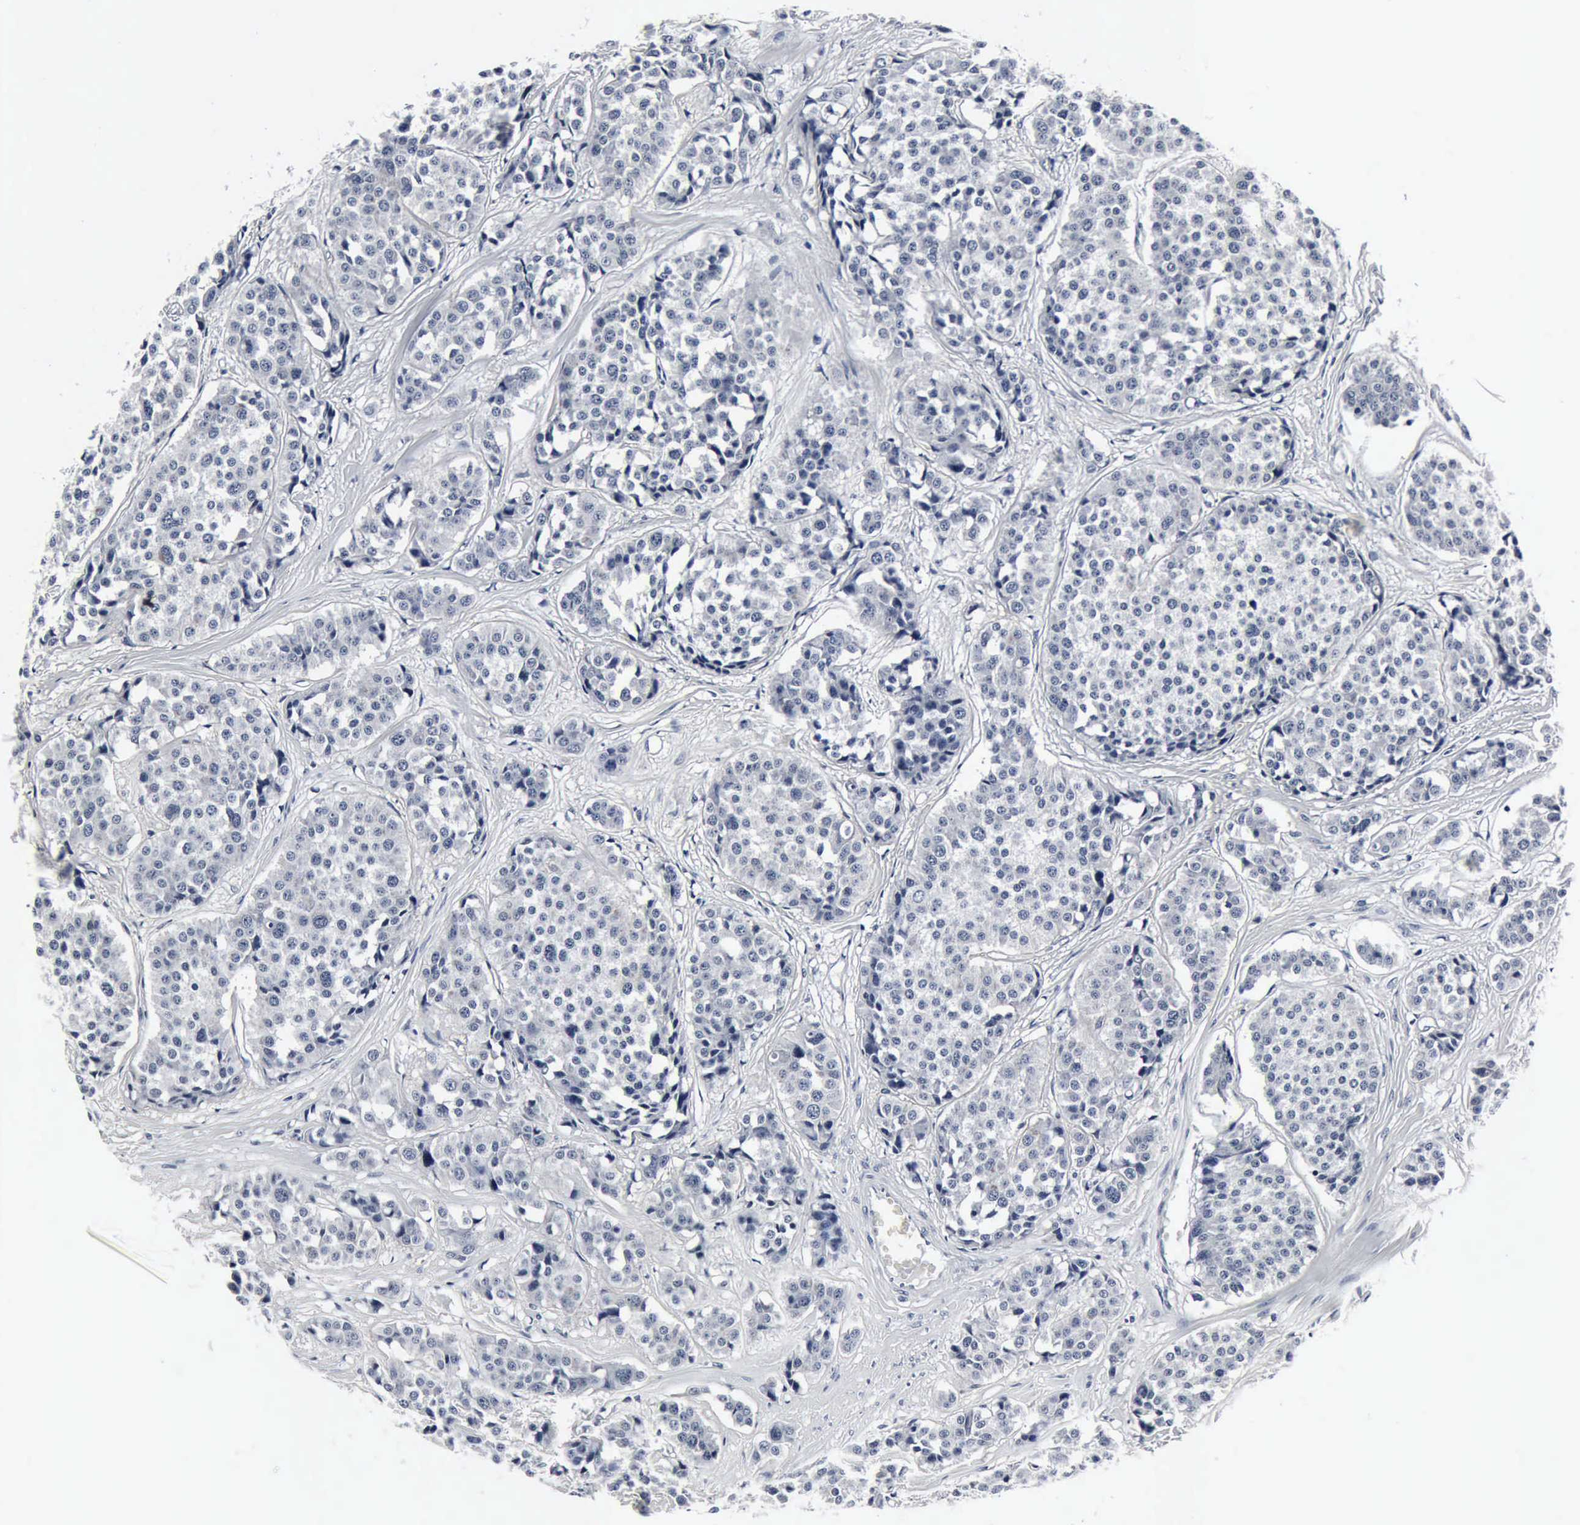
{"staining": {"intensity": "negative", "quantity": "none", "location": "none"}, "tissue": "carcinoid", "cell_type": "Tumor cells", "image_type": "cancer", "snomed": [{"axis": "morphology", "description": "Carcinoid, malignant, NOS"}, {"axis": "topography", "description": "Small intestine"}], "caption": "Tumor cells show no significant positivity in carcinoid.", "gene": "SNAP25", "patient": {"sex": "male", "age": 60}}